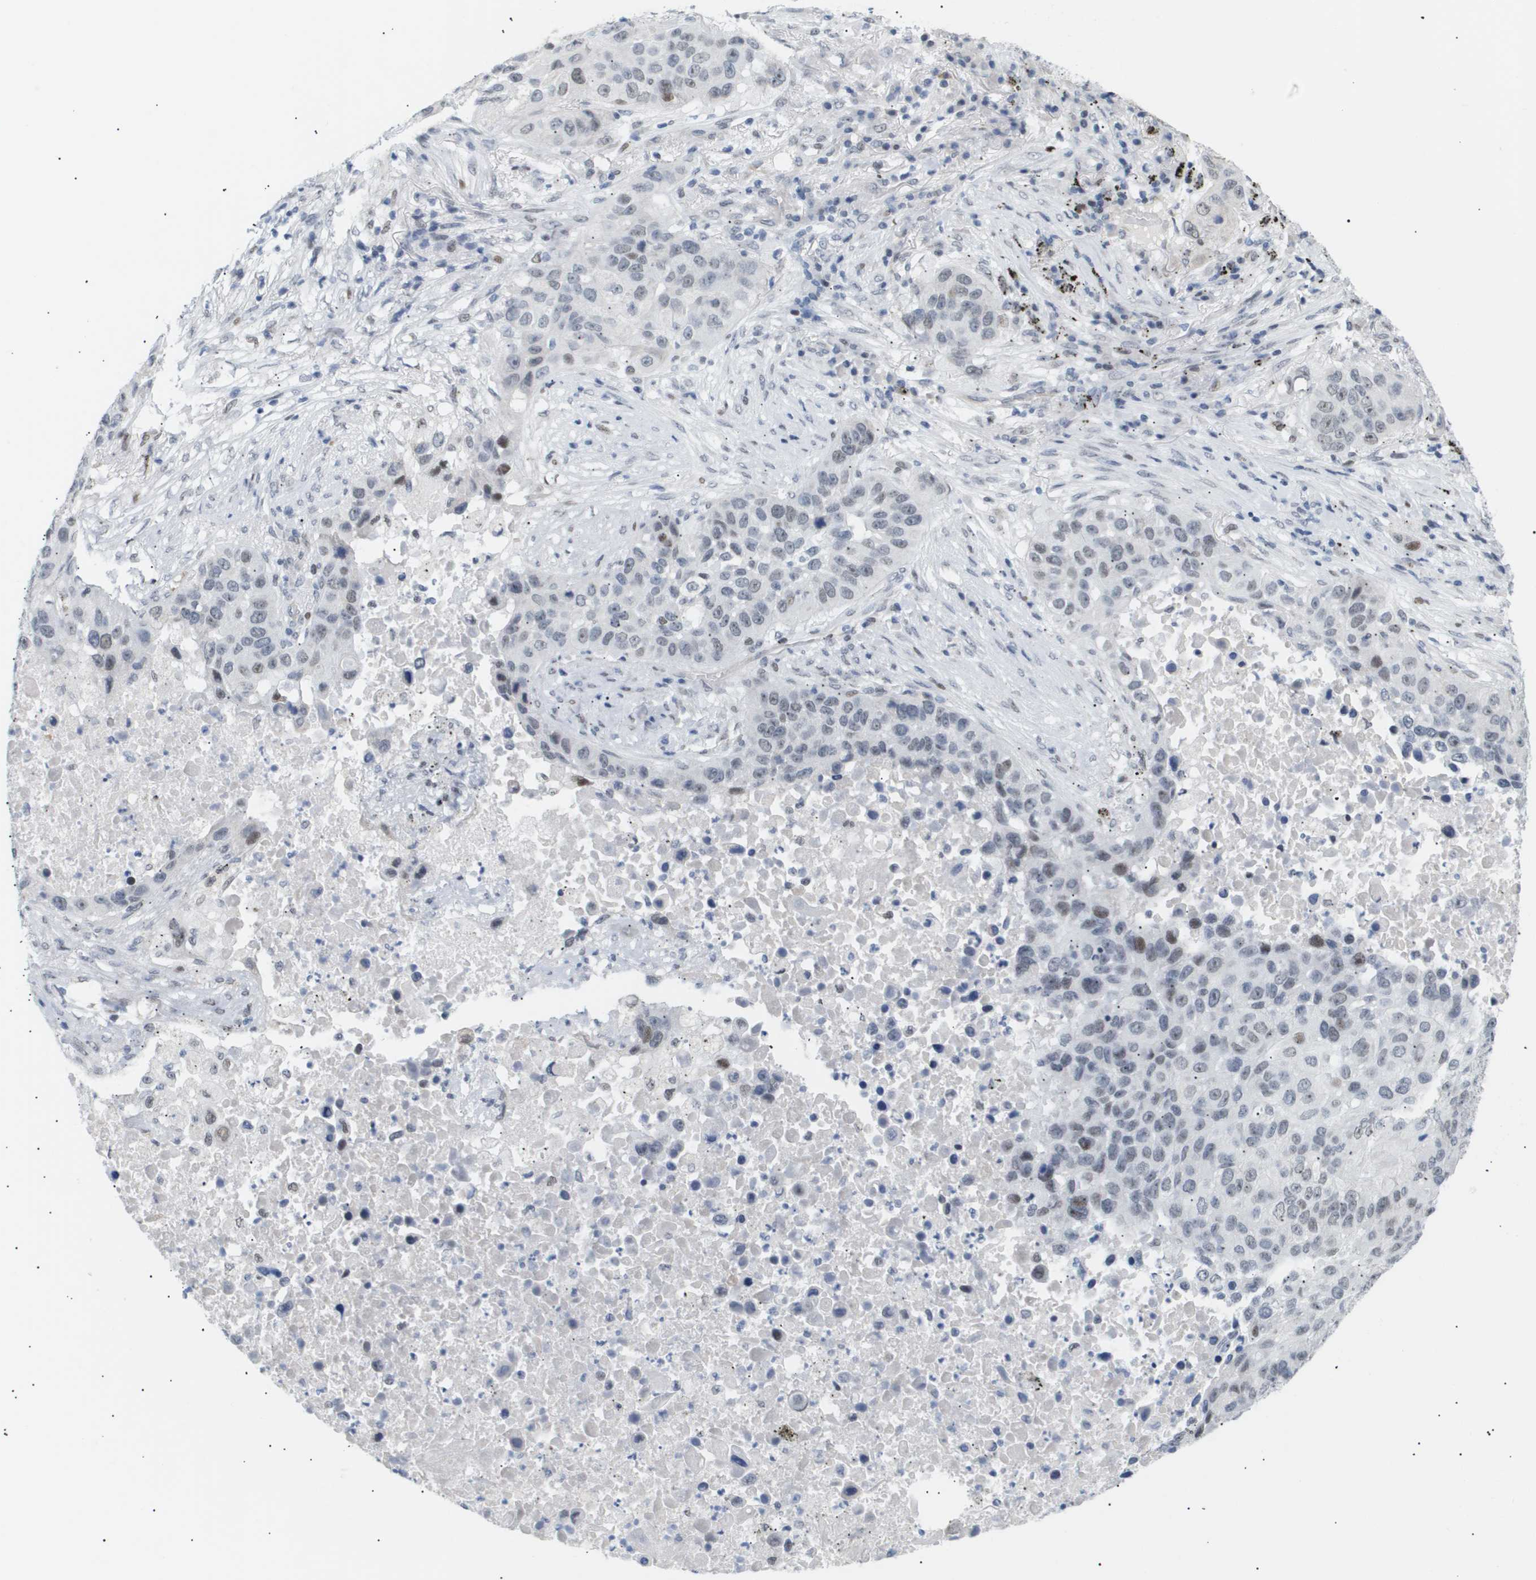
{"staining": {"intensity": "weak", "quantity": "<25%", "location": "nuclear"}, "tissue": "lung cancer", "cell_type": "Tumor cells", "image_type": "cancer", "snomed": [{"axis": "morphology", "description": "Squamous cell carcinoma, NOS"}, {"axis": "topography", "description": "Lung"}], "caption": "Tumor cells are negative for brown protein staining in lung squamous cell carcinoma.", "gene": "PPARD", "patient": {"sex": "male", "age": 57}}